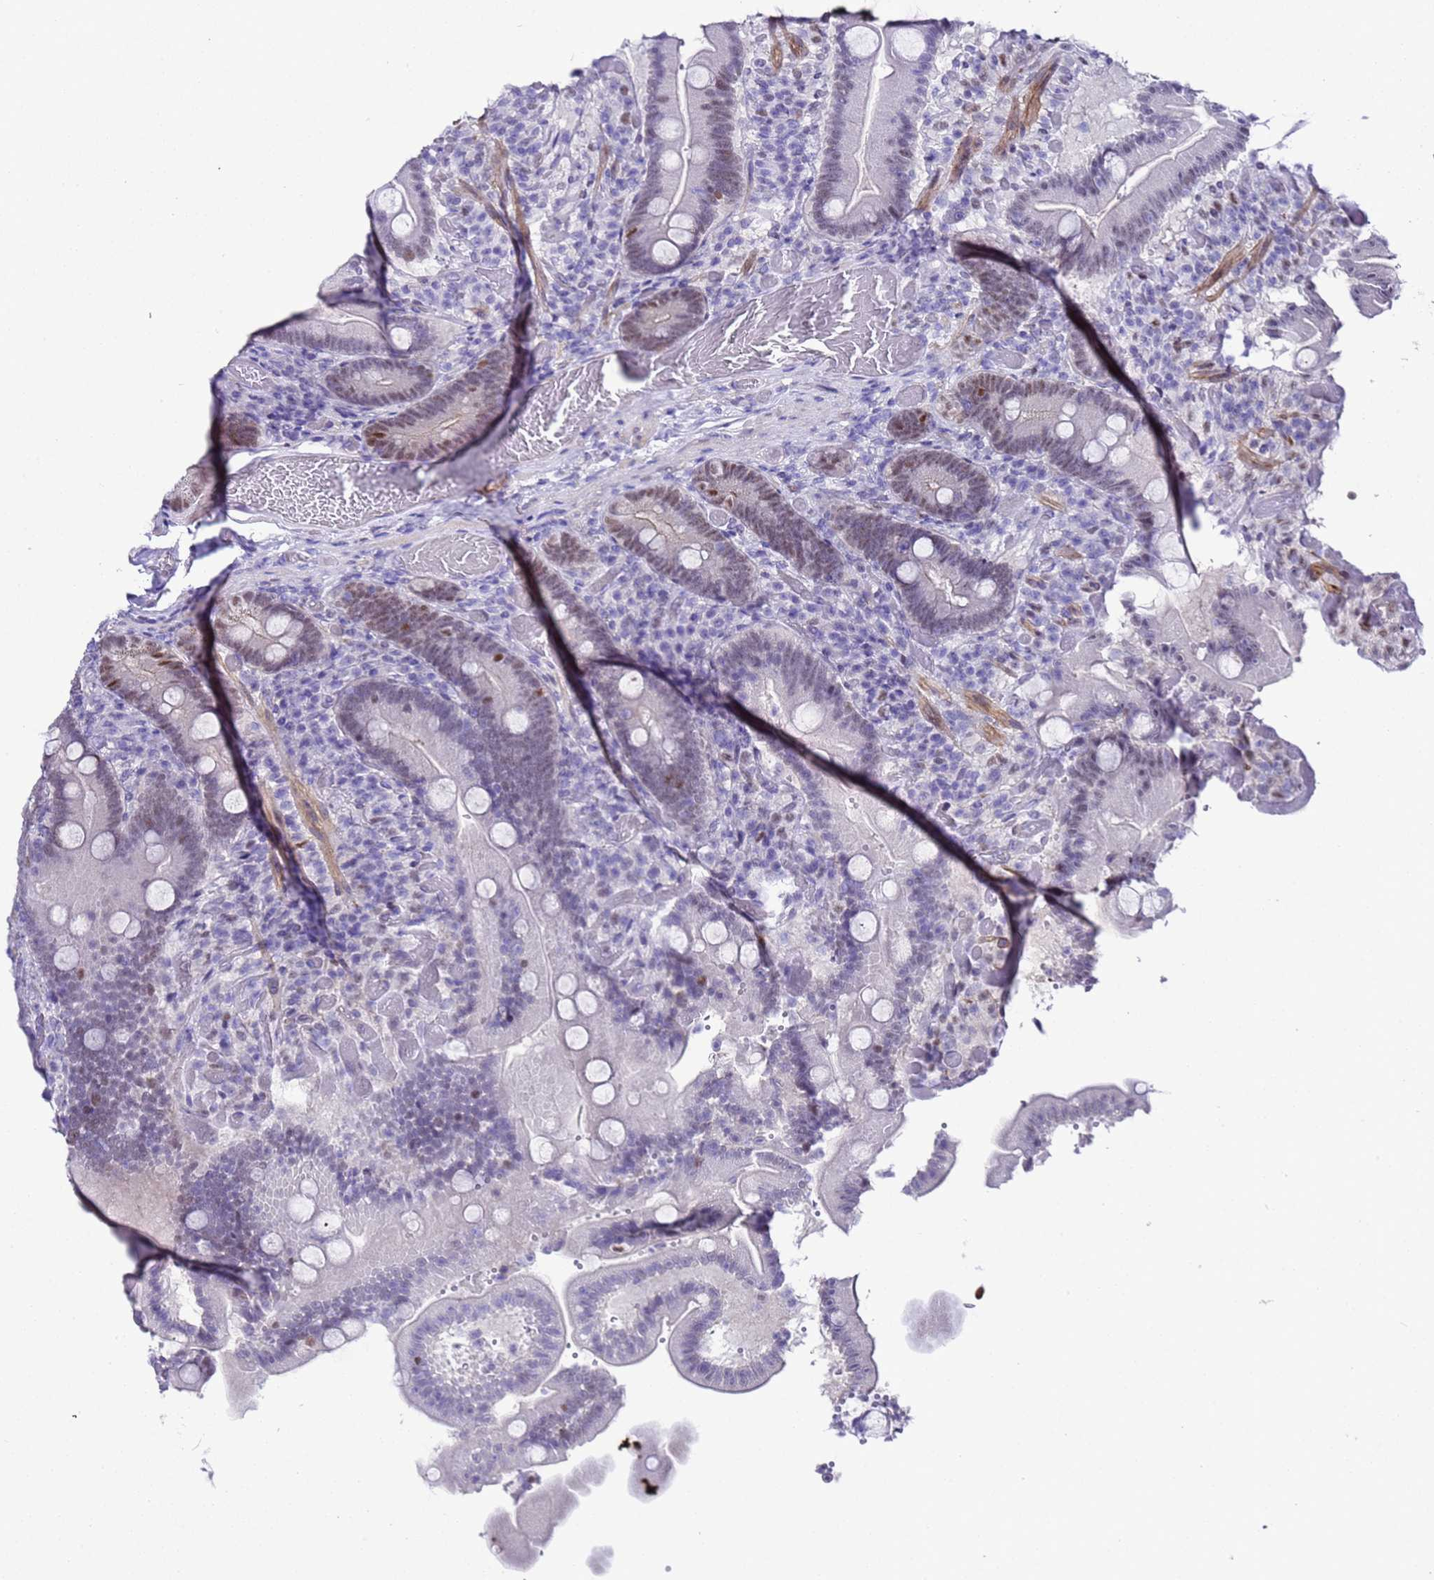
{"staining": {"intensity": "weak", "quantity": "25%-75%", "location": "nuclear"}, "tissue": "duodenum", "cell_type": "Glandular cells", "image_type": "normal", "snomed": [{"axis": "morphology", "description": "Normal tissue, NOS"}, {"axis": "topography", "description": "Duodenum"}], "caption": "Protein staining exhibits weak nuclear expression in about 25%-75% of glandular cells in normal duodenum. (DAB IHC, brown staining for protein, blue staining for nuclei).", "gene": "BCL7A", "patient": {"sex": "female", "age": 62}}